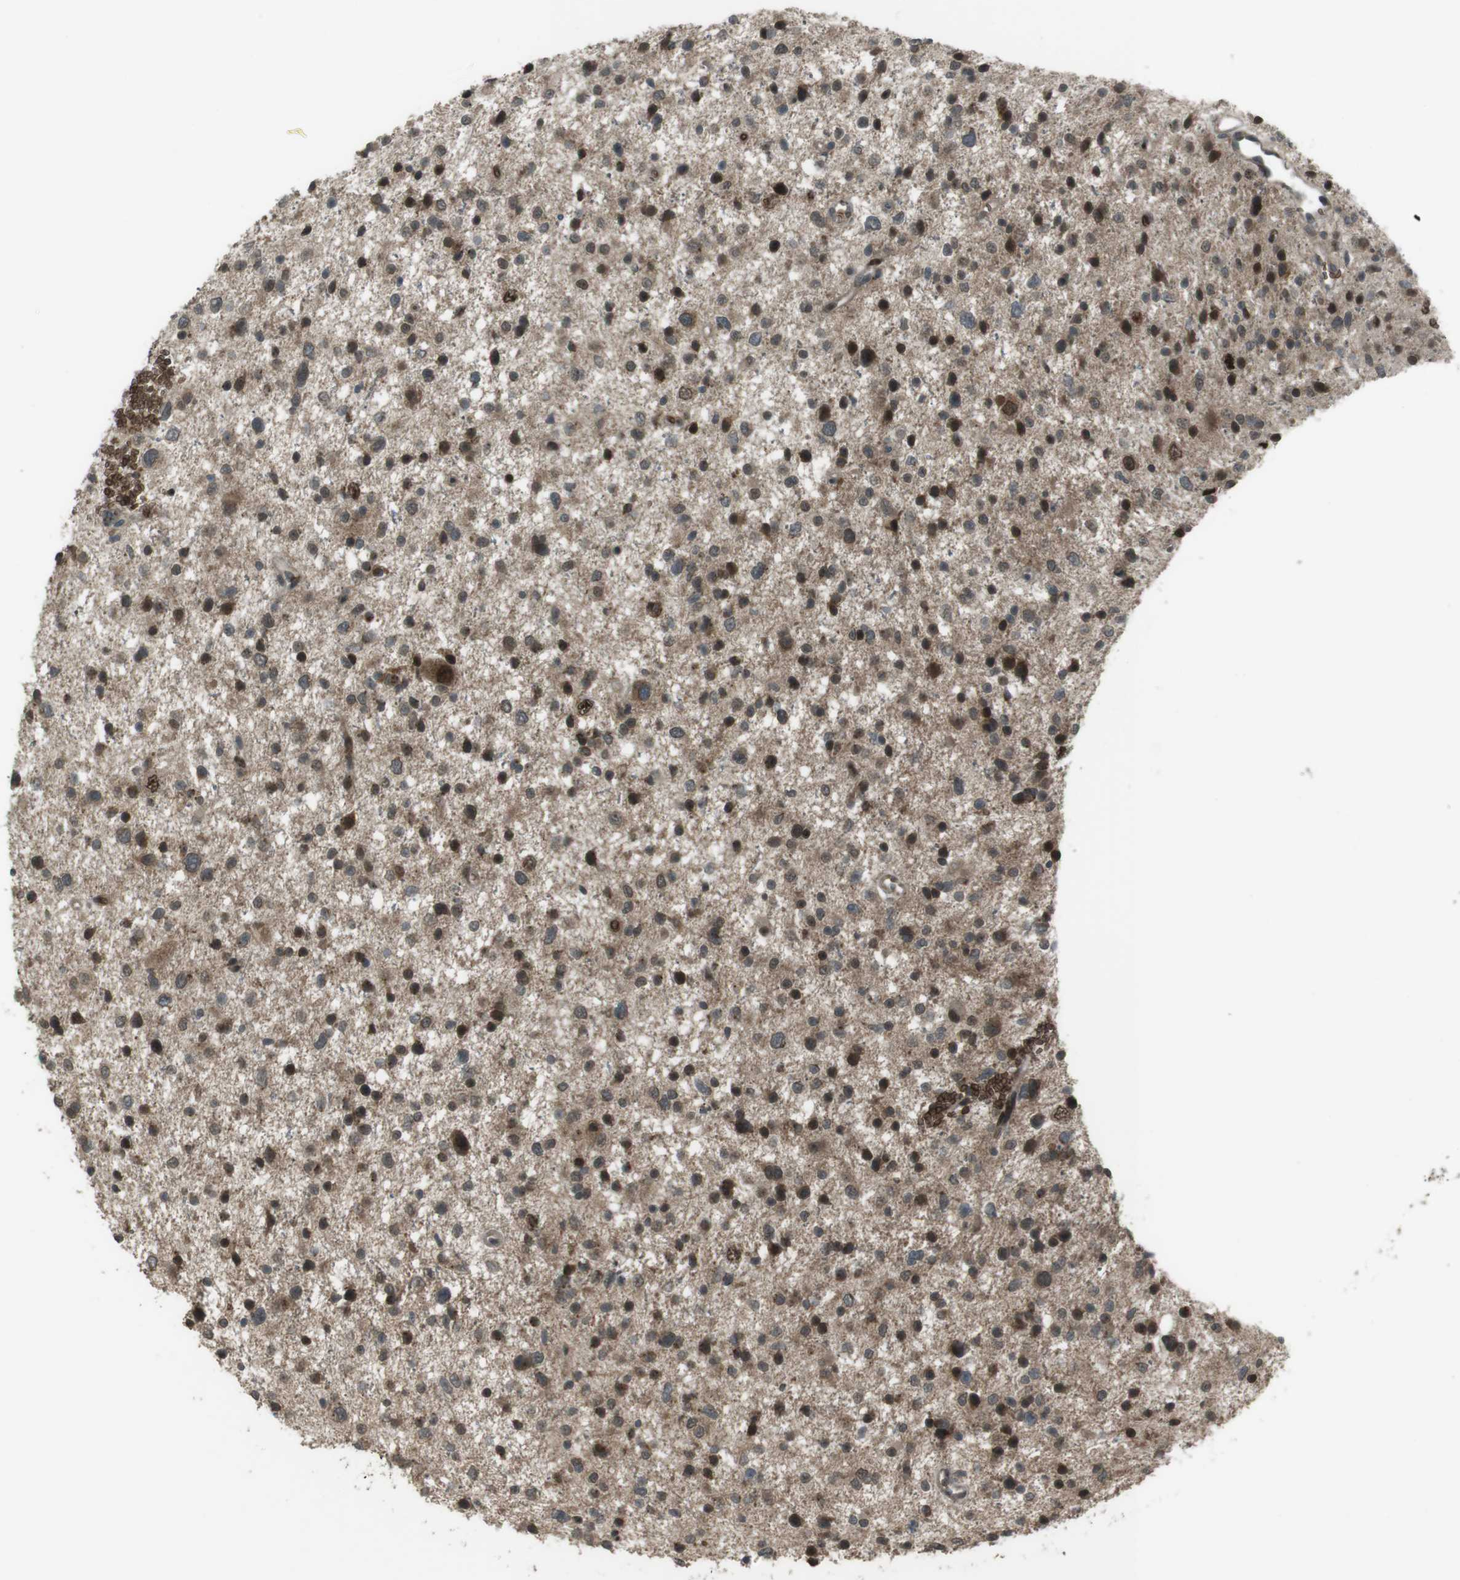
{"staining": {"intensity": "moderate", "quantity": ">75%", "location": "cytoplasmic/membranous,nuclear"}, "tissue": "glioma", "cell_type": "Tumor cells", "image_type": "cancer", "snomed": [{"axis": "morphology", "description": "Glioma, malignant, Low grade"}, {"axis": "topography", "description": "Brain"}], "caption": "High-power microscopy captured an IHC image of glioma, revealing moderate cytoplasmic/membranous and nuclear staining in about >75% of tumor cells. (Stains: DAB (3,3'-diaminobenzidine) in brown, nuclei in blue, Microscopy: brightfield microscopy at high magnification).", "gene": "SLITRK5", "patient": {"sex": "female", "age": 37}}